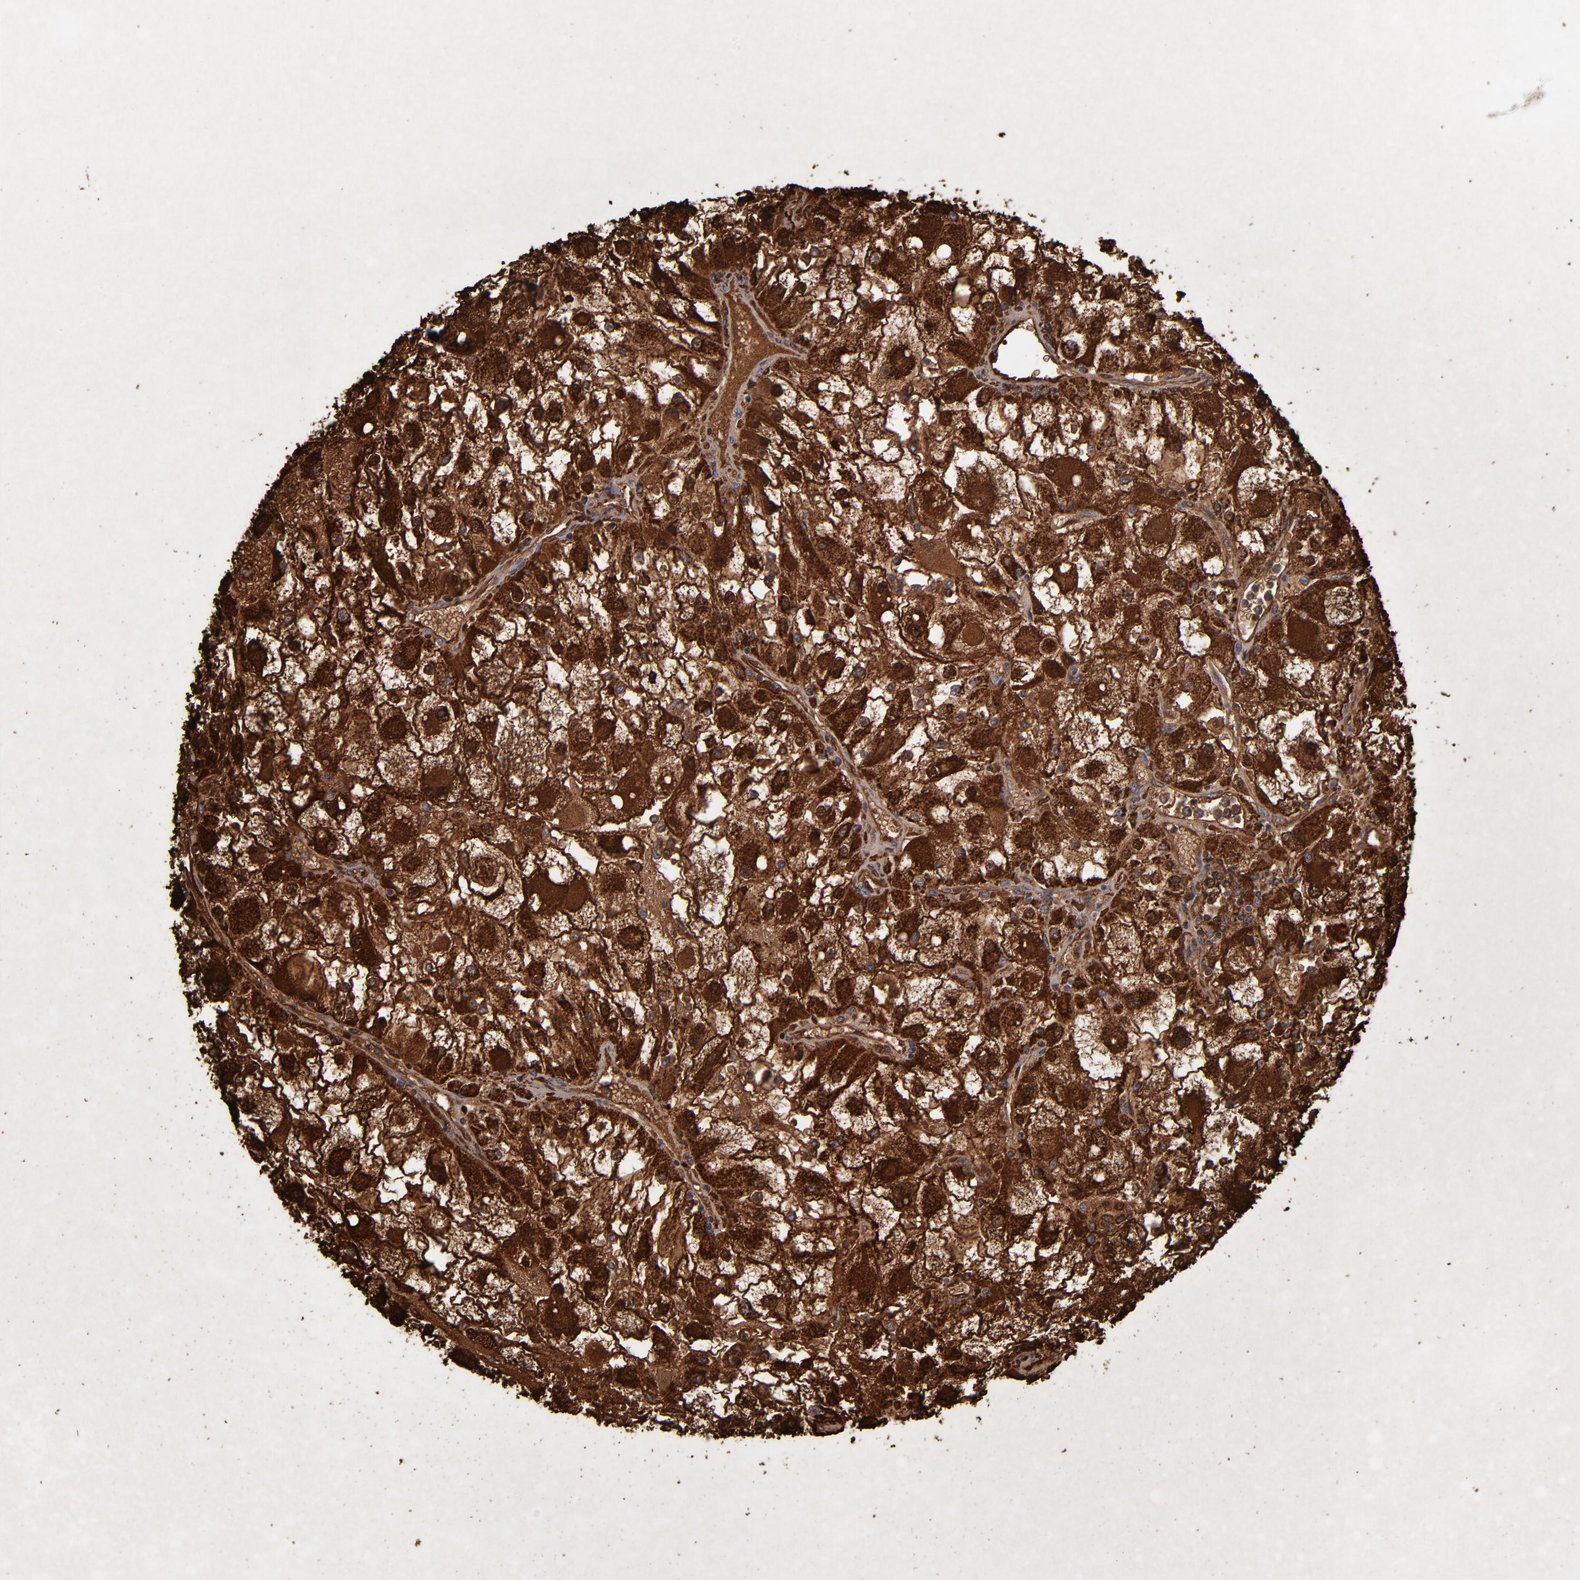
{"staining": {"intensity": "strong", "quantity": ">75%", "location": "cytoplasmic/membranous"}, "tissue": "renal cancer", "cell_type": "Tumor cells", "image_type": "cancer", "snomed": [{"axis": "morphology", "description": "Adenocarcinoma, NOS"}, {"axis": "topography", "description": "Kidney"}], "caption": "Renal adenocarcinoma stained for a protein displays strong cytoplasmic/membranous positivity in tumor cells. Ihc stains the protein in brown and the nuclei are stained blue.", "gene": "SOD2", "patient": {"sex": "female", "age": 73}}